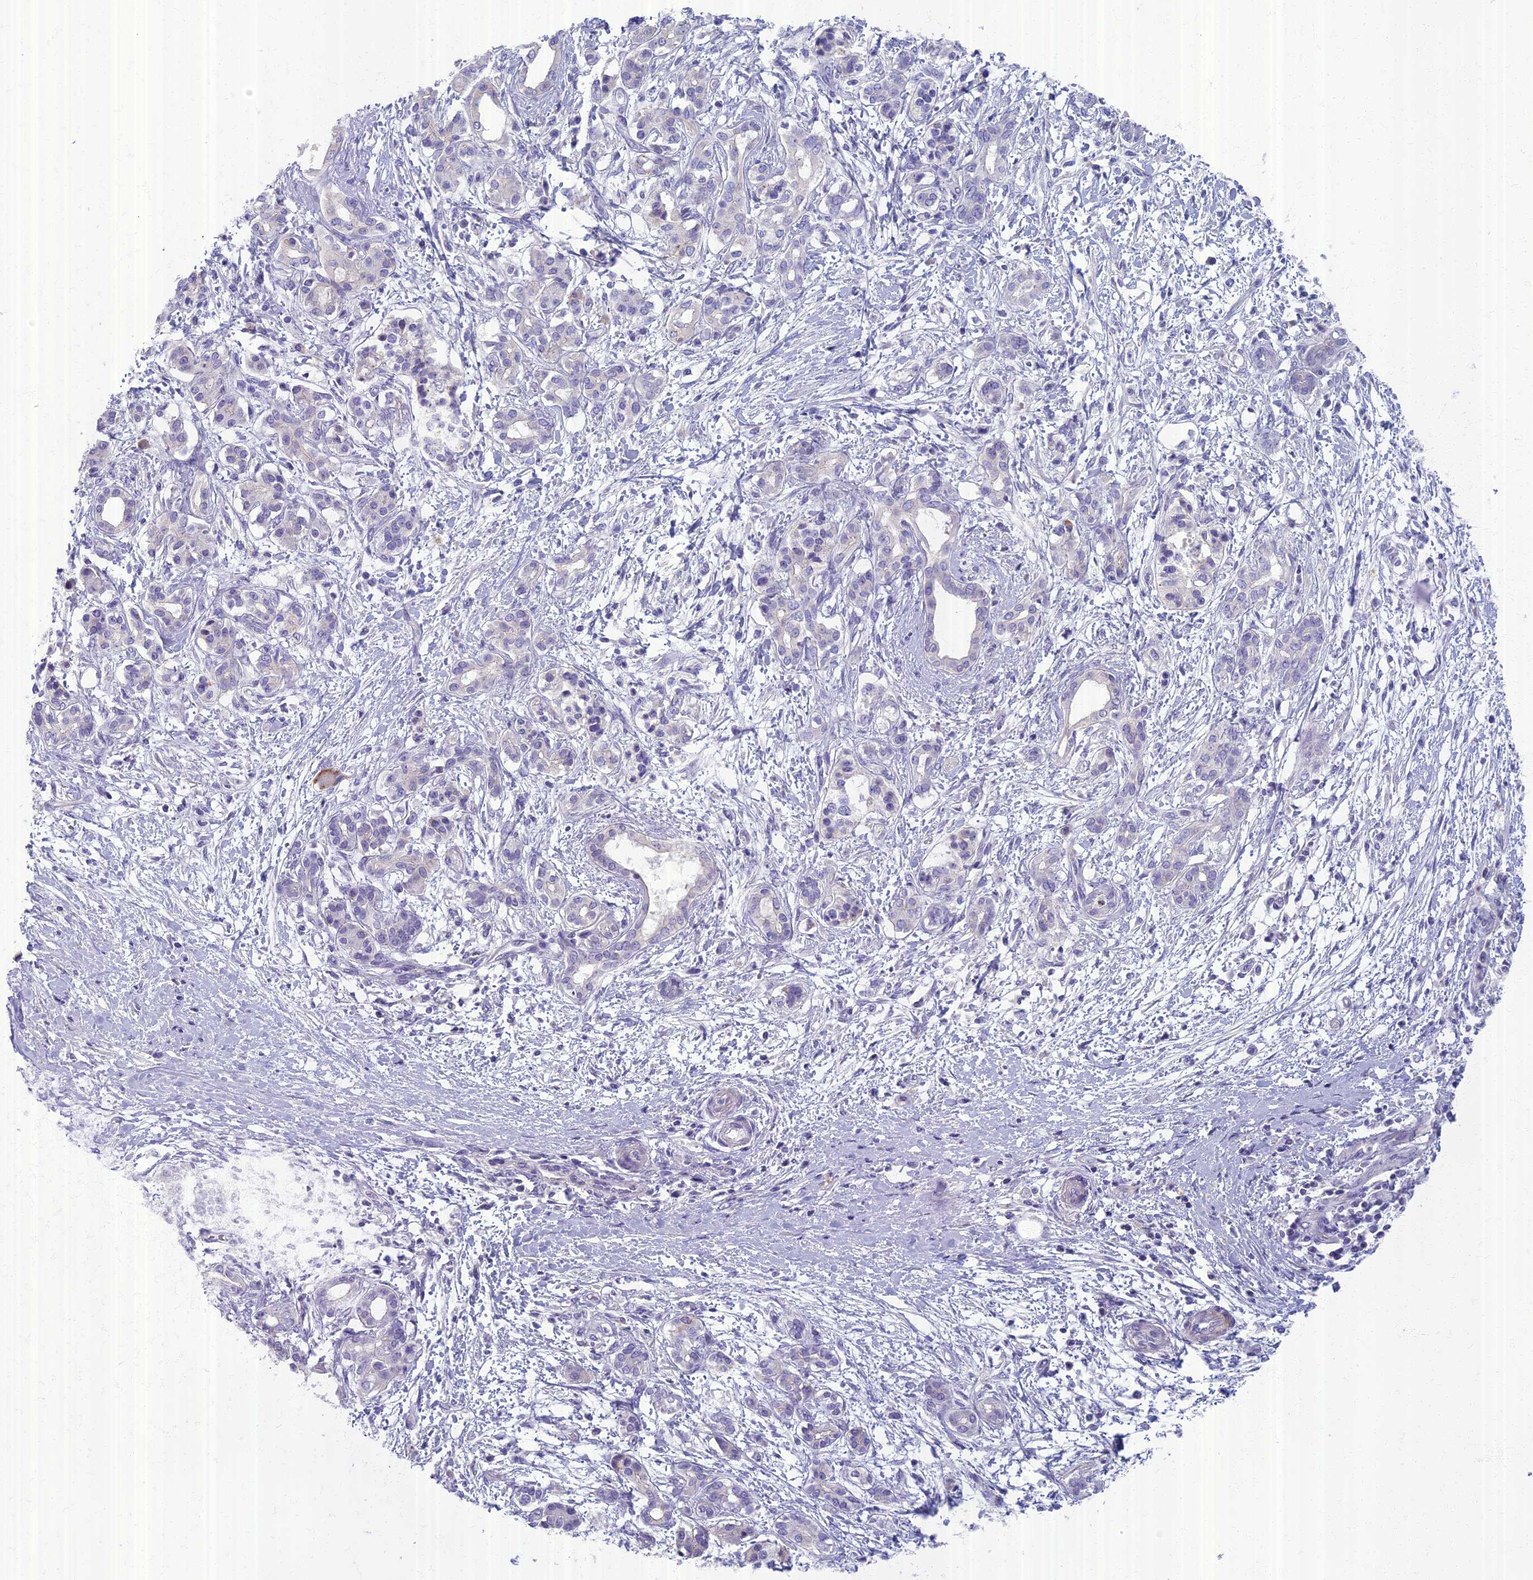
{"staining": {"intensity": "negative", "quantity": "none", "location": "none"}, "tissue": "pancreatic cancer", "cell_type": "Tumor cells", "image_type": "cancer", "snomed": [{"axis": "morphology", "description": "Adenocarcinoma, NOS"}, {"axis": "topography", "description": "Pancreas"}], "caption": "Tumor cells are negative for protein expression in human adenocarcinoma (pancreatic).", "gene": "AP4E1", "patient": {"sex": "female", "age": 55}}